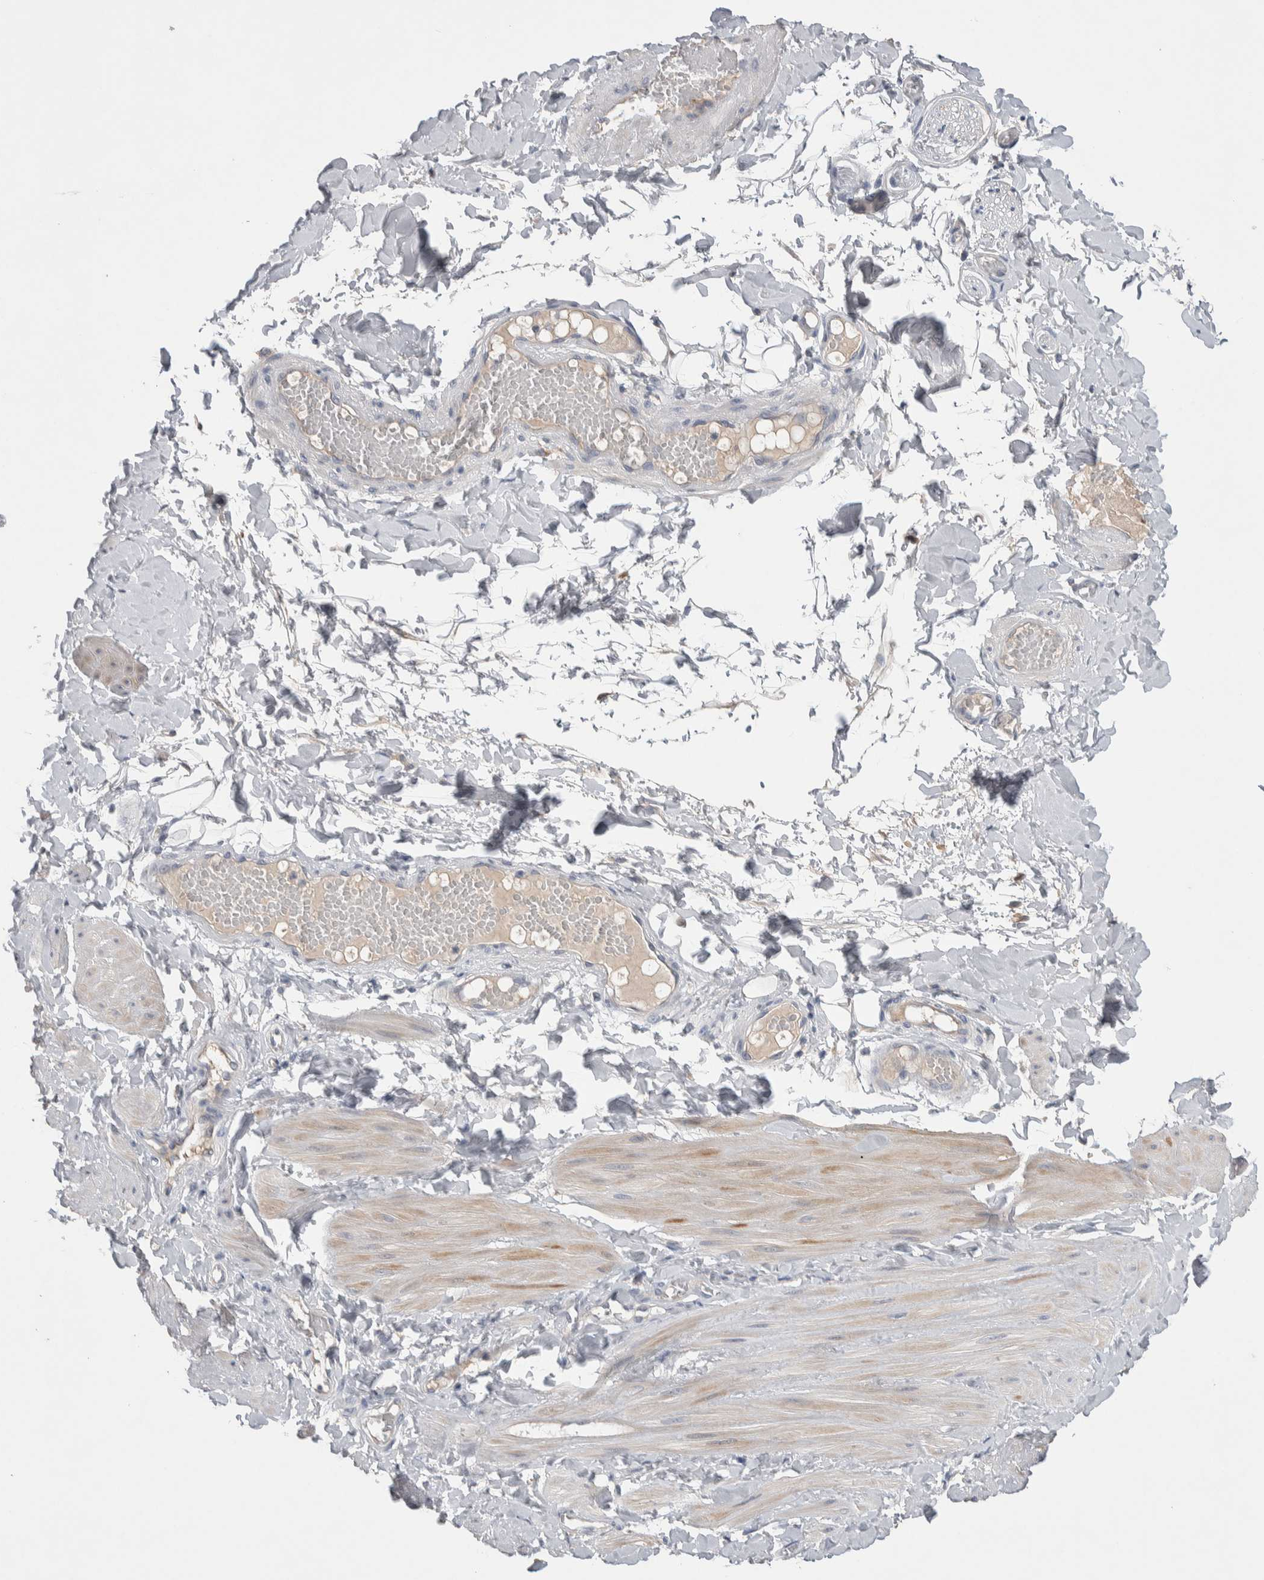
{"staining": {"intensity": "negative", "quantity": "none", "location": "none"}, "tissue": "adipose tissue", "cell_type": "Adipocytes", "image_type": "normal", "snomed": [{"axis": "morphology", "description": "Normal tissue, NOS"}, {"axis": "topography", "description": "Adipose tissue"}, {"axis": "topography", "description": "Vascular tissue"}, {"axis": "topography", "description": "Peripheral nerve tissue"}], "caption": "An IHC micrograph of normal adipose tissue is shown. There is no staining in adipocytes of adipose tissue.", "gene": "CEP131", "patient": {"sex": "male", "age": 25}}